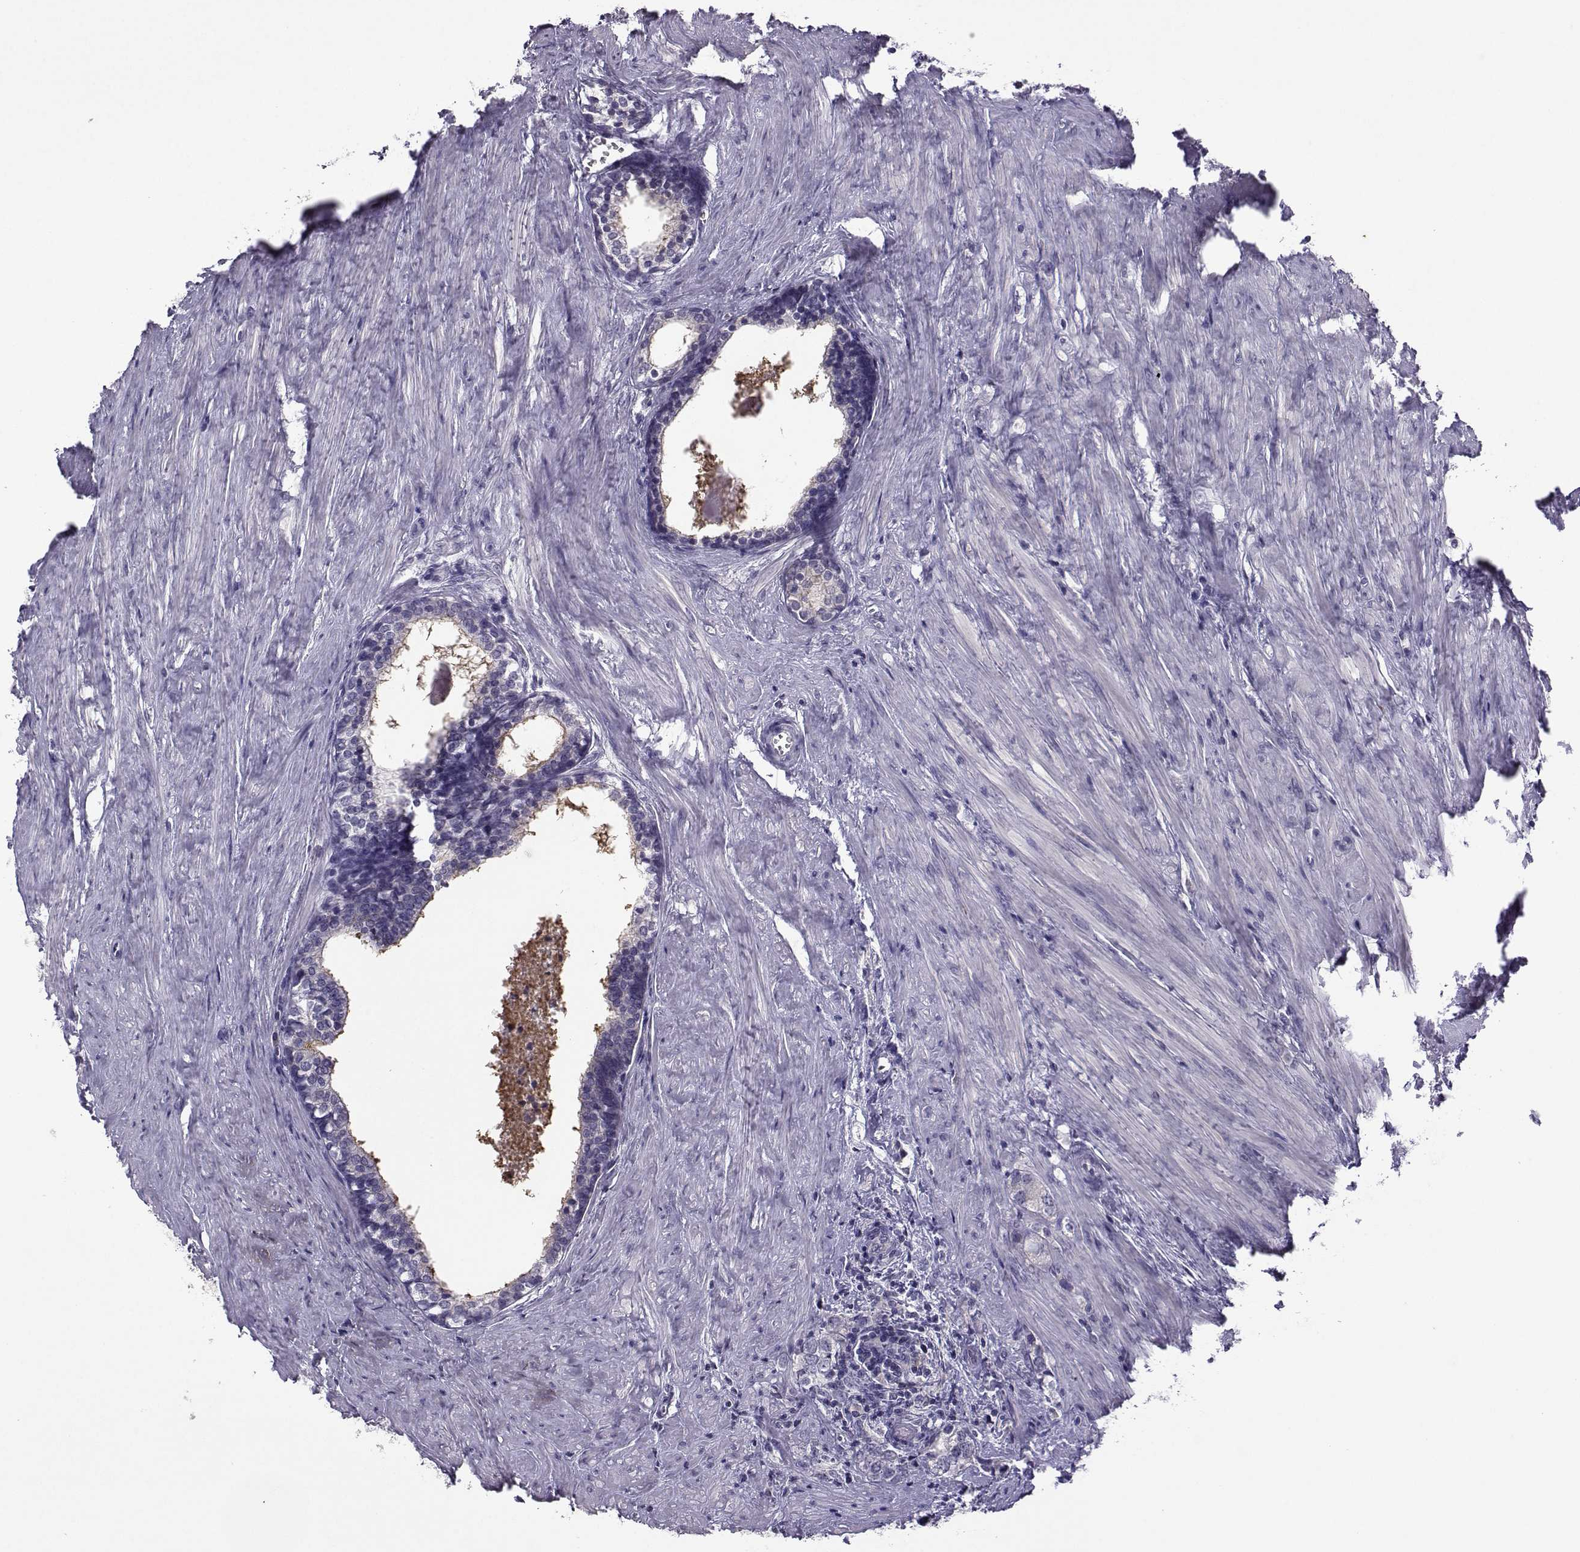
{"staining": {"intensity": "weak", "quantity": "<25%", "location": "cytoplasmic/membranous"}, "tissue": "prostate cancer", "cell_type": "Tumor cells", "image_type": "cancer", "snomed": [{"axis": "morphology", "description": "Adenocarcinoma, NOS"}, {"axis": "topography", "description": "Prostate and seminal vesicle, NOS"}], "caption": "The photomicrograph exhibits no staining of tumor cells in prostate cancer (adenocarcinoma).", "gene": "FCAMR", "patient": {"sex": "male", "age": 63}}